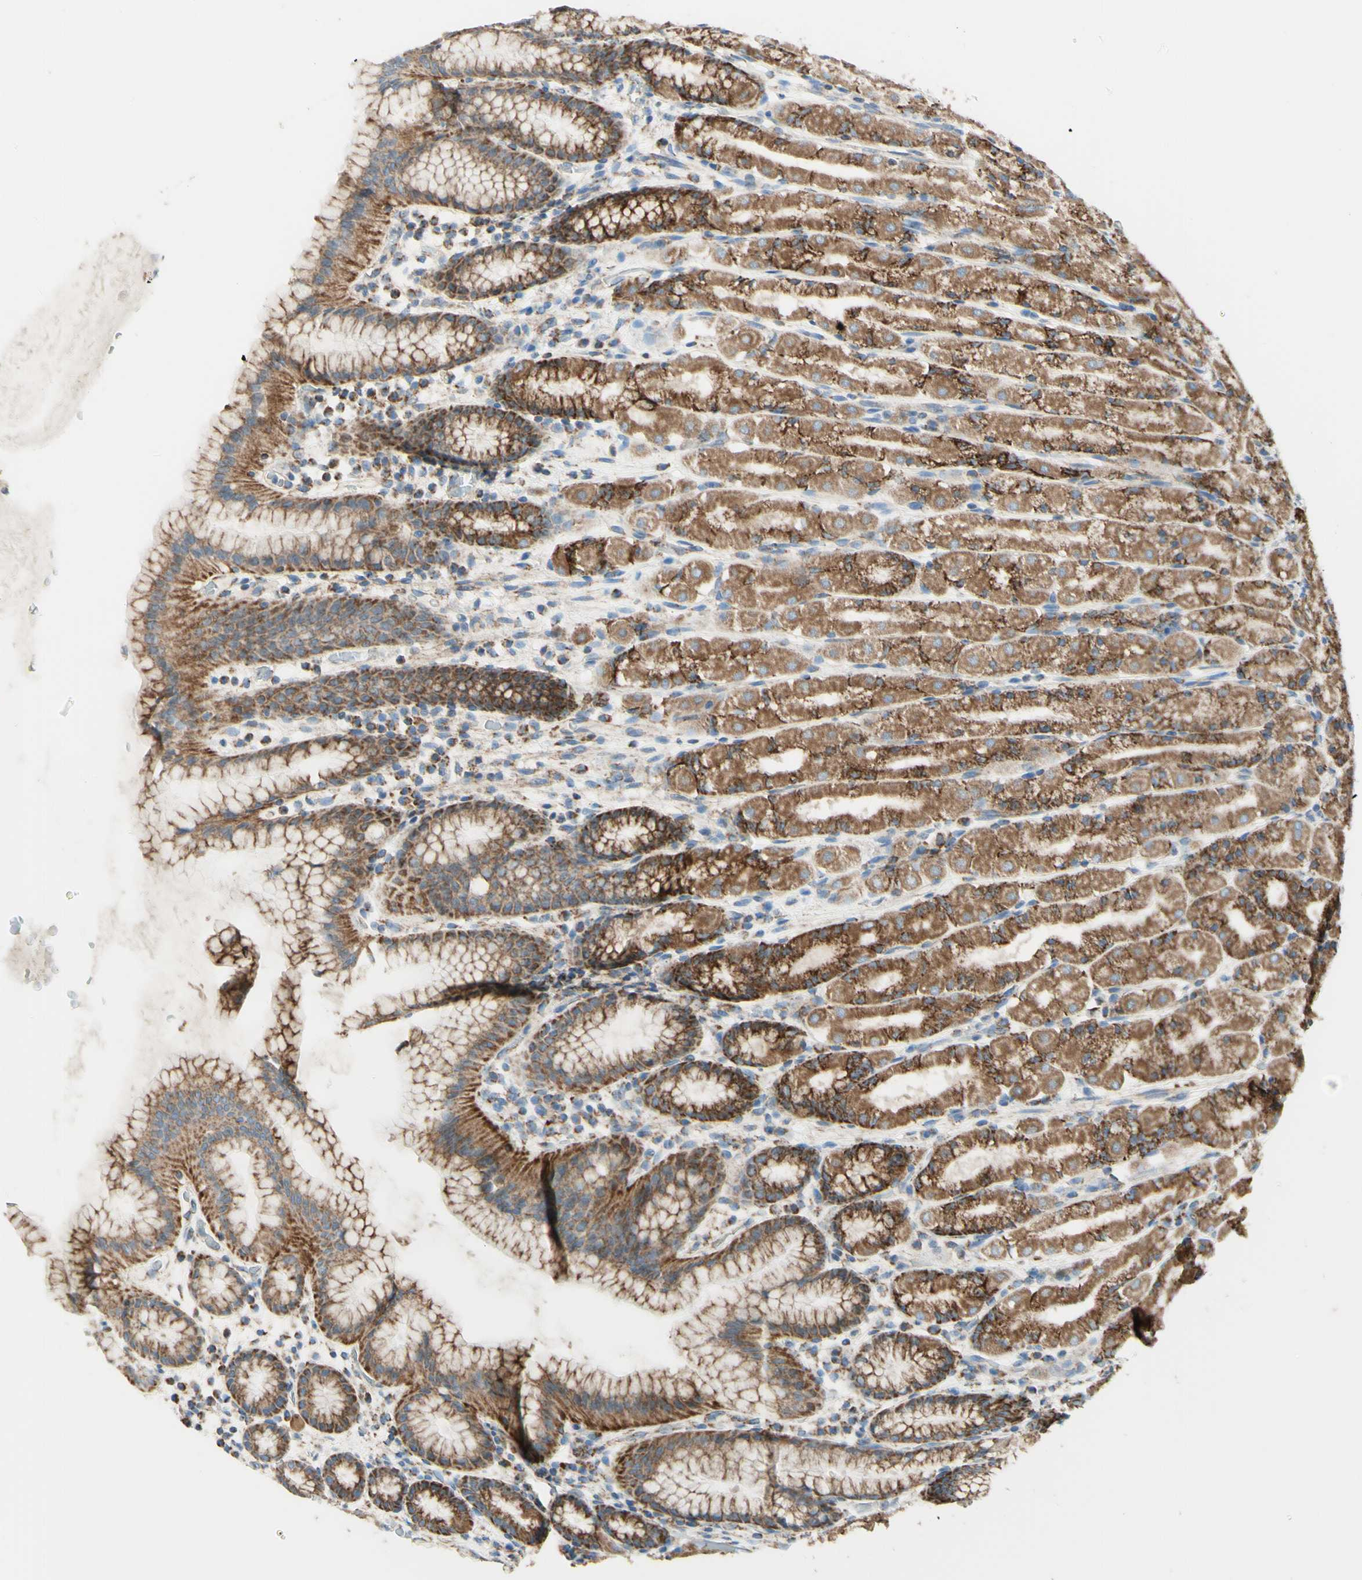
{"staining": {"intensity": "moderate", "quantity": ">75%", "location": "cytoplasmic/membranous"}, "tissue": "stomach", "cell_type": "Glandular cells", "image_type": "normal", "snomed": [{"axis": "morphology", "description": "Normal tissue, NOS"}, {"axis": "topography", "description": "Stomach, upper"}], "caption": "Immunohistochemical staining of normal stomach shows medium levels of moderate cytoplasmic/membranous positivity in about >75% of glandular cells. The protein of interest is shown in brown color, while the nuclei are stained blue.", "gene": "ARMC10", "patient": {"sex": "male", "age": 68}}